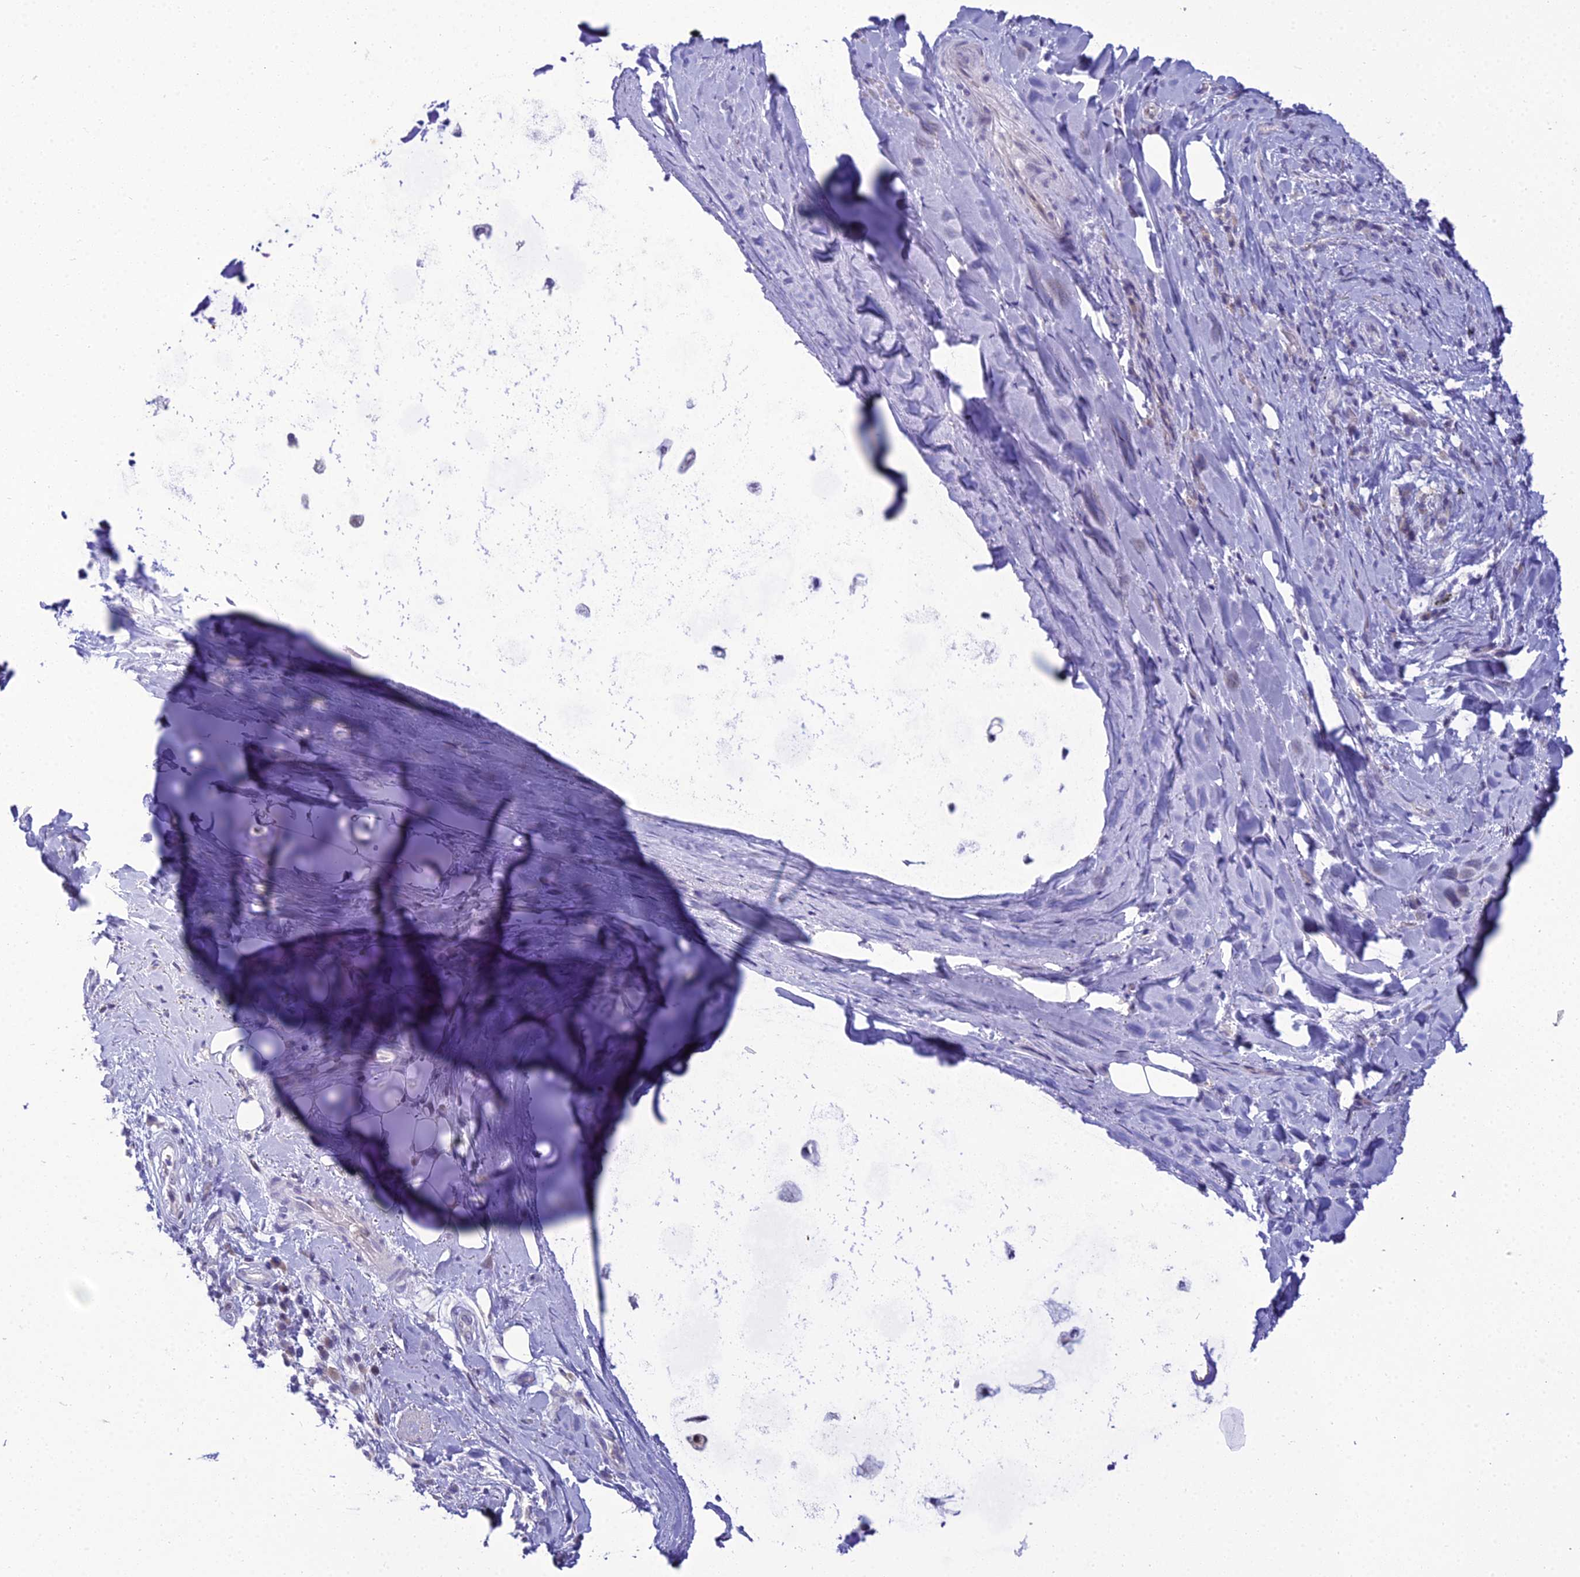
{"staining": {"intensity": "negative", "quantity": "none", "location": "none"}, "tissue": "soft tissue", "cell_type": "Chondrocytes", "image_type": "normal", "snomed": [{"axis": "morphology", "description": "Normal tissue, NOS"}, {"axis": "morphology", "description": "Squamous cell carcinoma, NOS"}, {"axis": "topography", "description": "Bronchus"}, {"axis": "topography", "description": "Lung"}], "caption": "This image is of unremarkable soft tissue stained with immunohistochemistry (IHC) to label a protein in brown with the nuclei are counter-stained blue. There is no positivity in chondrocytes. (DAB immunohistochemistry (IHC) visualized using brightfield microscopy, high magnification).", "gene": "ZMIZ1", "patient": {"sex": "male", "age": 64}}